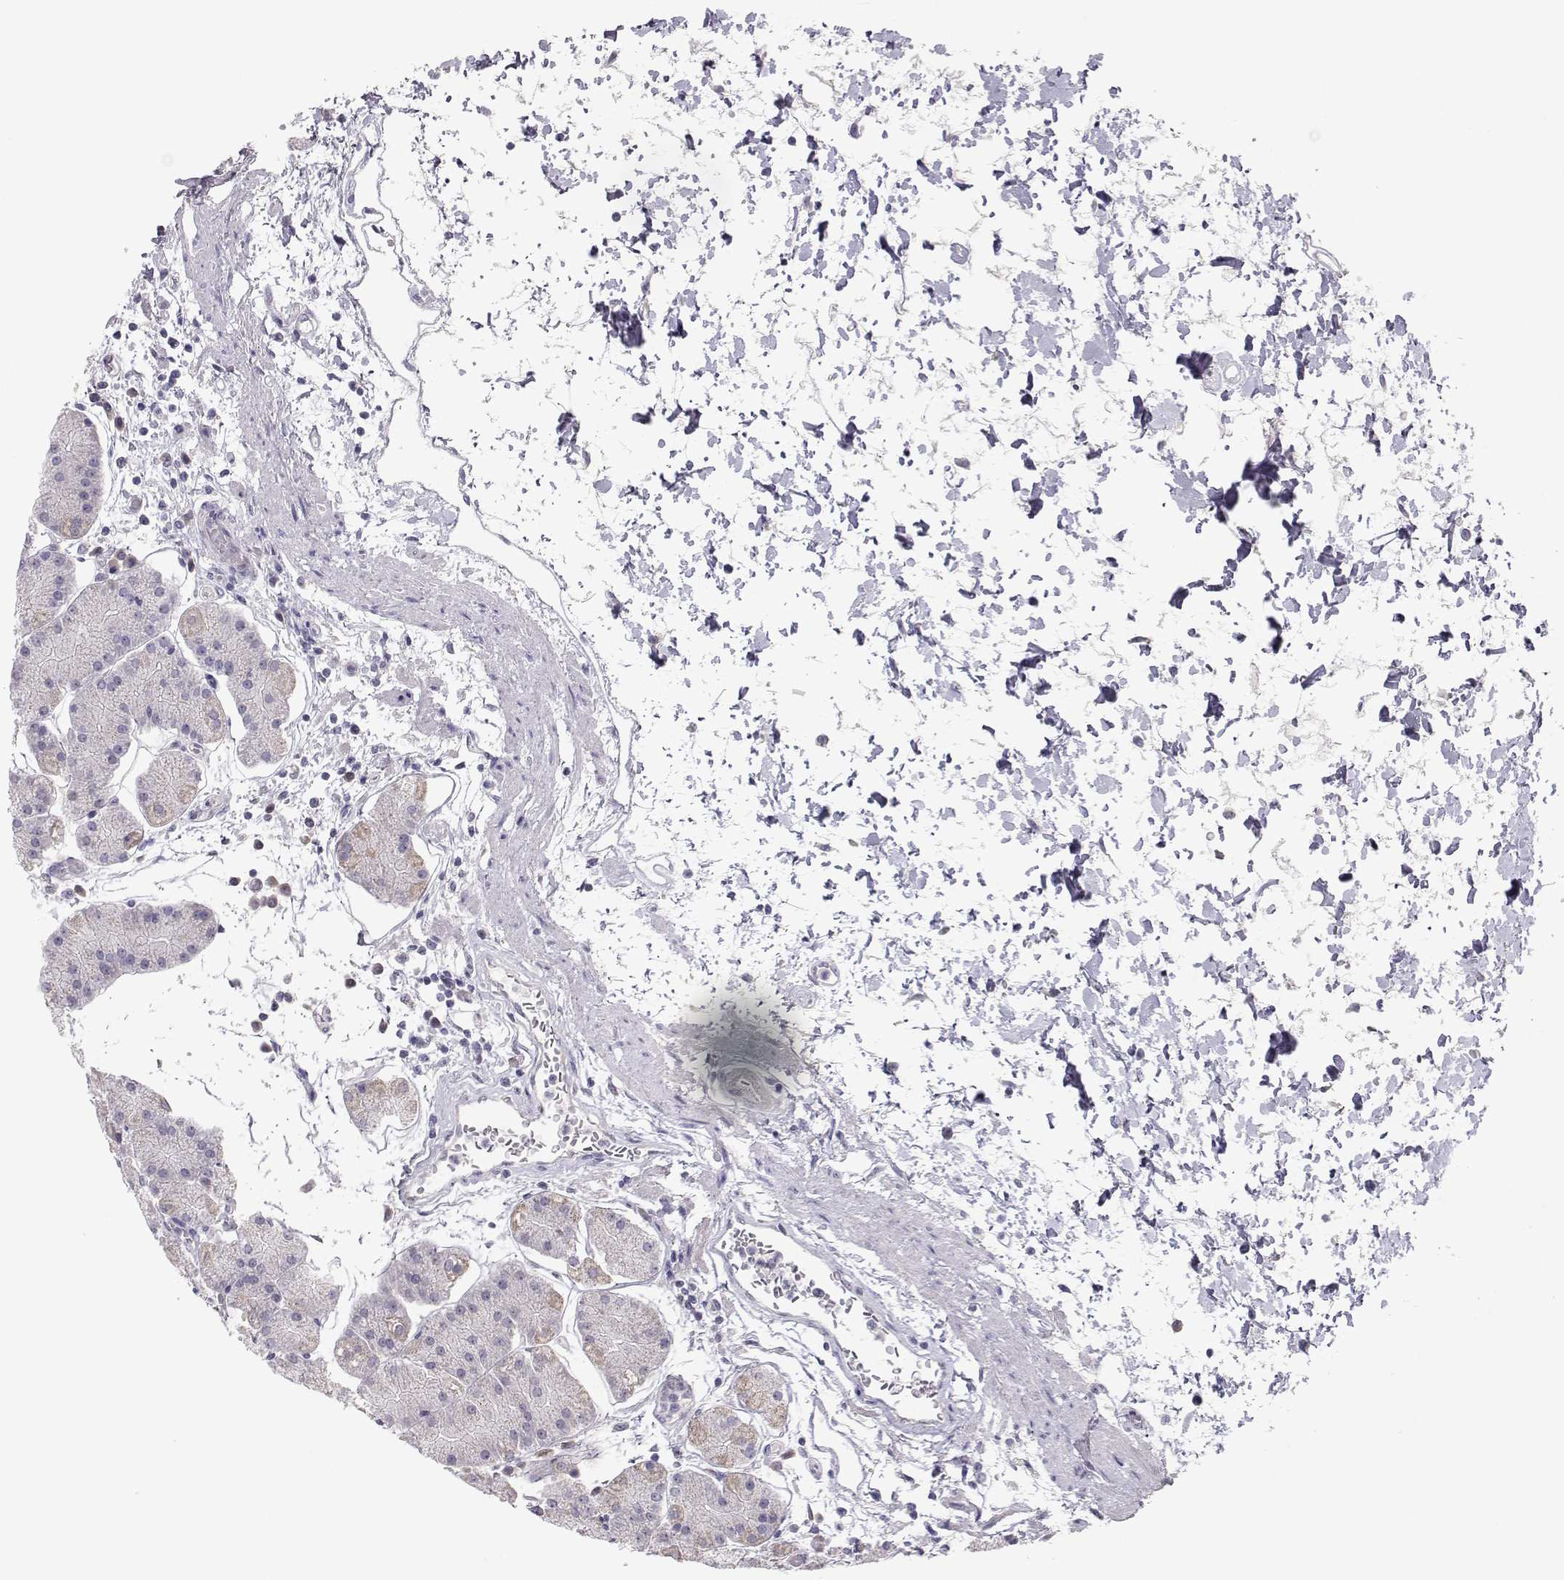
{"staining": {"intensity": "weak", "quantity": "<25%", "location": "cytoplasmic/membranous"}, "tissue": "stomach", "cell_type": "Glandular cells", "image_type": "normal", "snomed": [{"axis": "morphology", "description": "Normal tissue, NOS"}, {"axis": "topography", "description": "Stomach"}], "caption": "DAB immunohistochemical staining of normal stomach shows no significant expression in glandular cells.", "gene": "NPVF", "patient": {"sex": "male", "age": 54}}